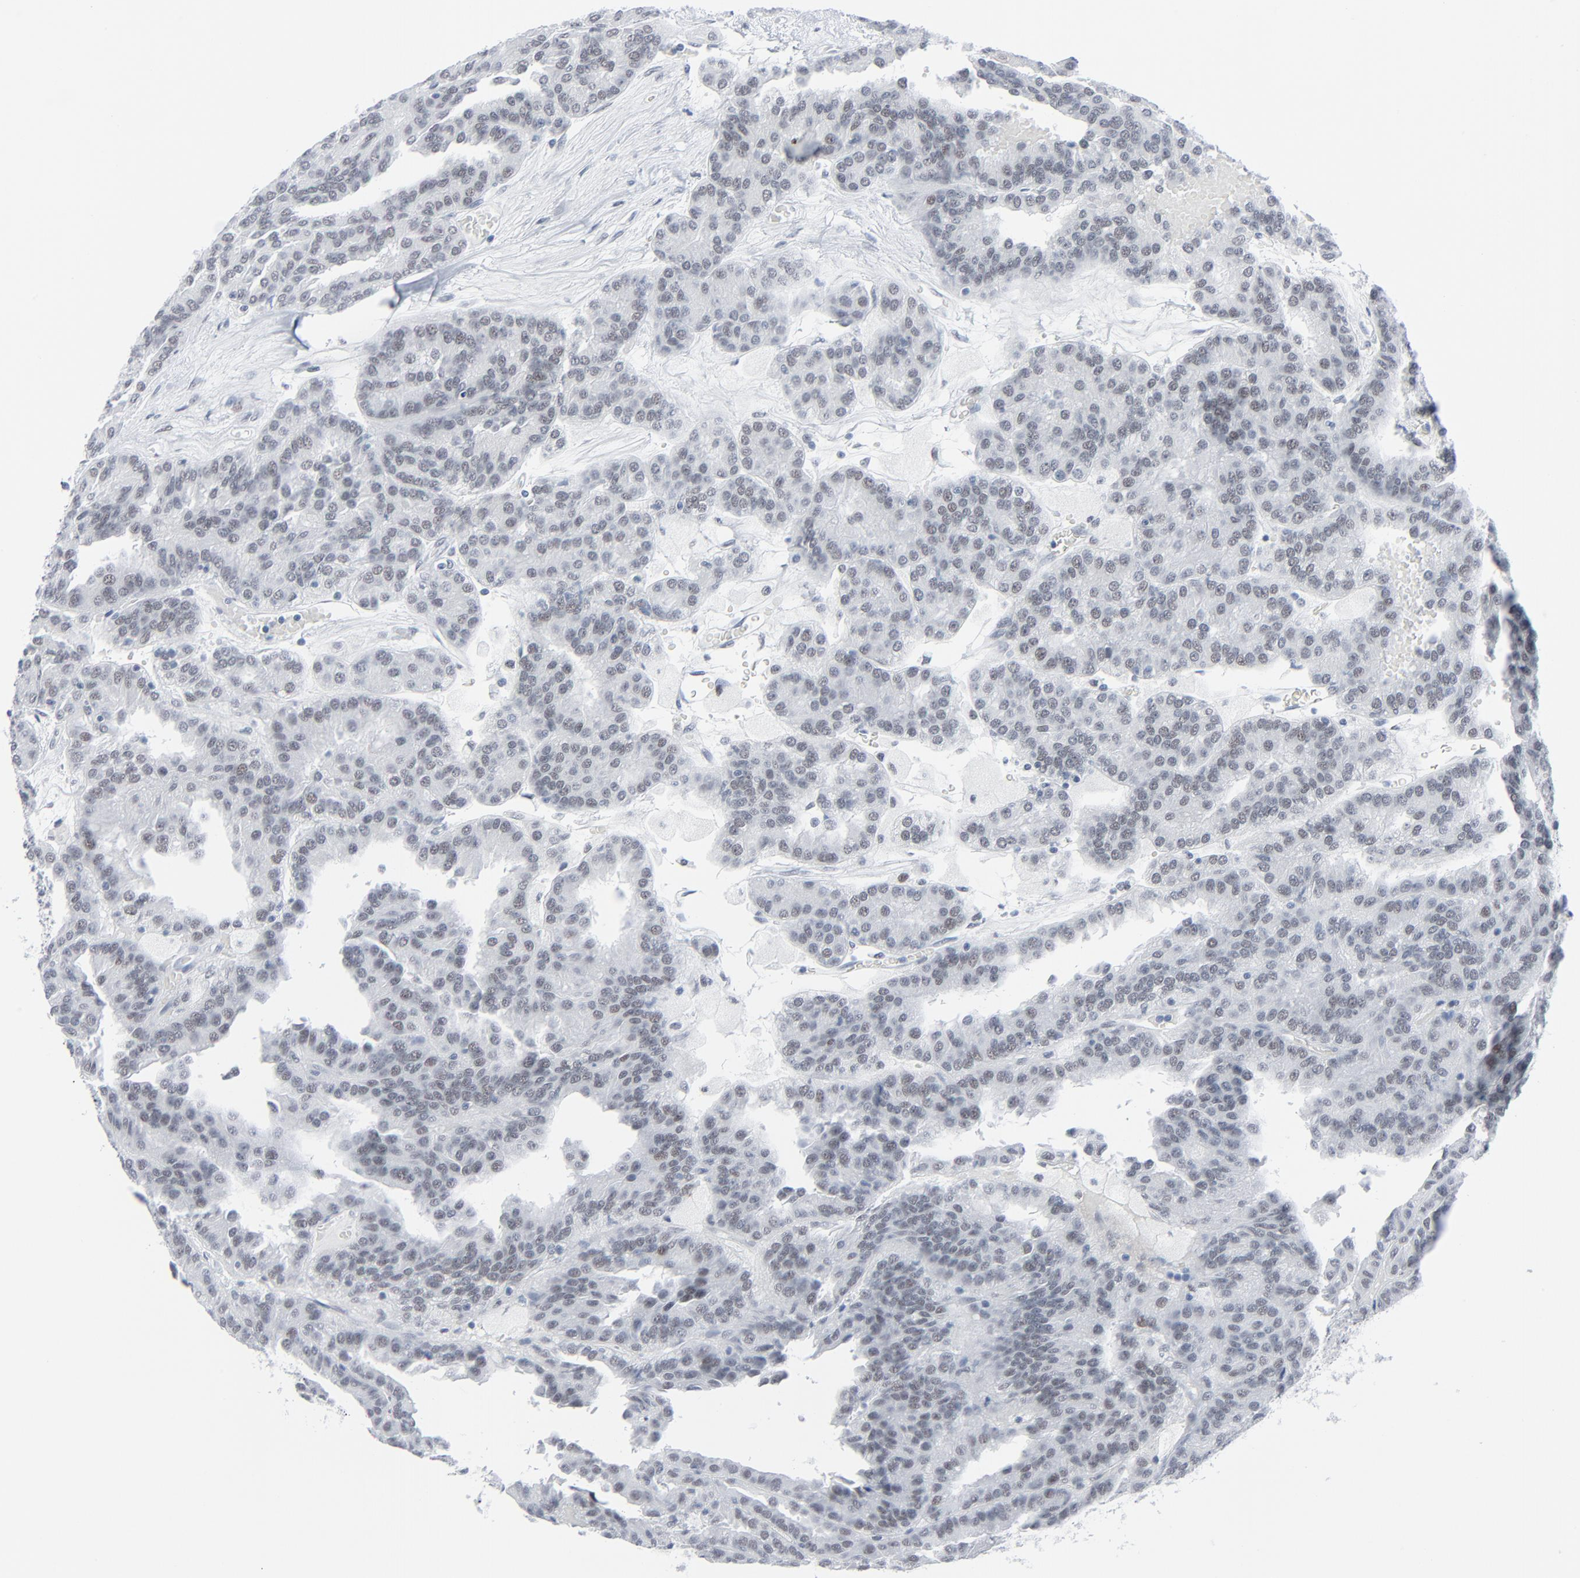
{"staining": {"intensity": "weak", "quantity": ">75%", "location": "nuclear"}, "tissue": "renal cancer", "cell_type": "Tumor cells", "image_type": "cancer", "snomed": [{"axis": "morphology", "description": "Adenocarcinoma, NOS"}, {"axis": "topography", "description": "Kidney"}], "caption": "Immunohistochemical staining of adenocarcinoma (renal) exhibits low levels of weak nuclear protein positivity in about >75% of tumor cells.", "gene": "SIRT1", "patient": {"sex": "male", "age": 46}}